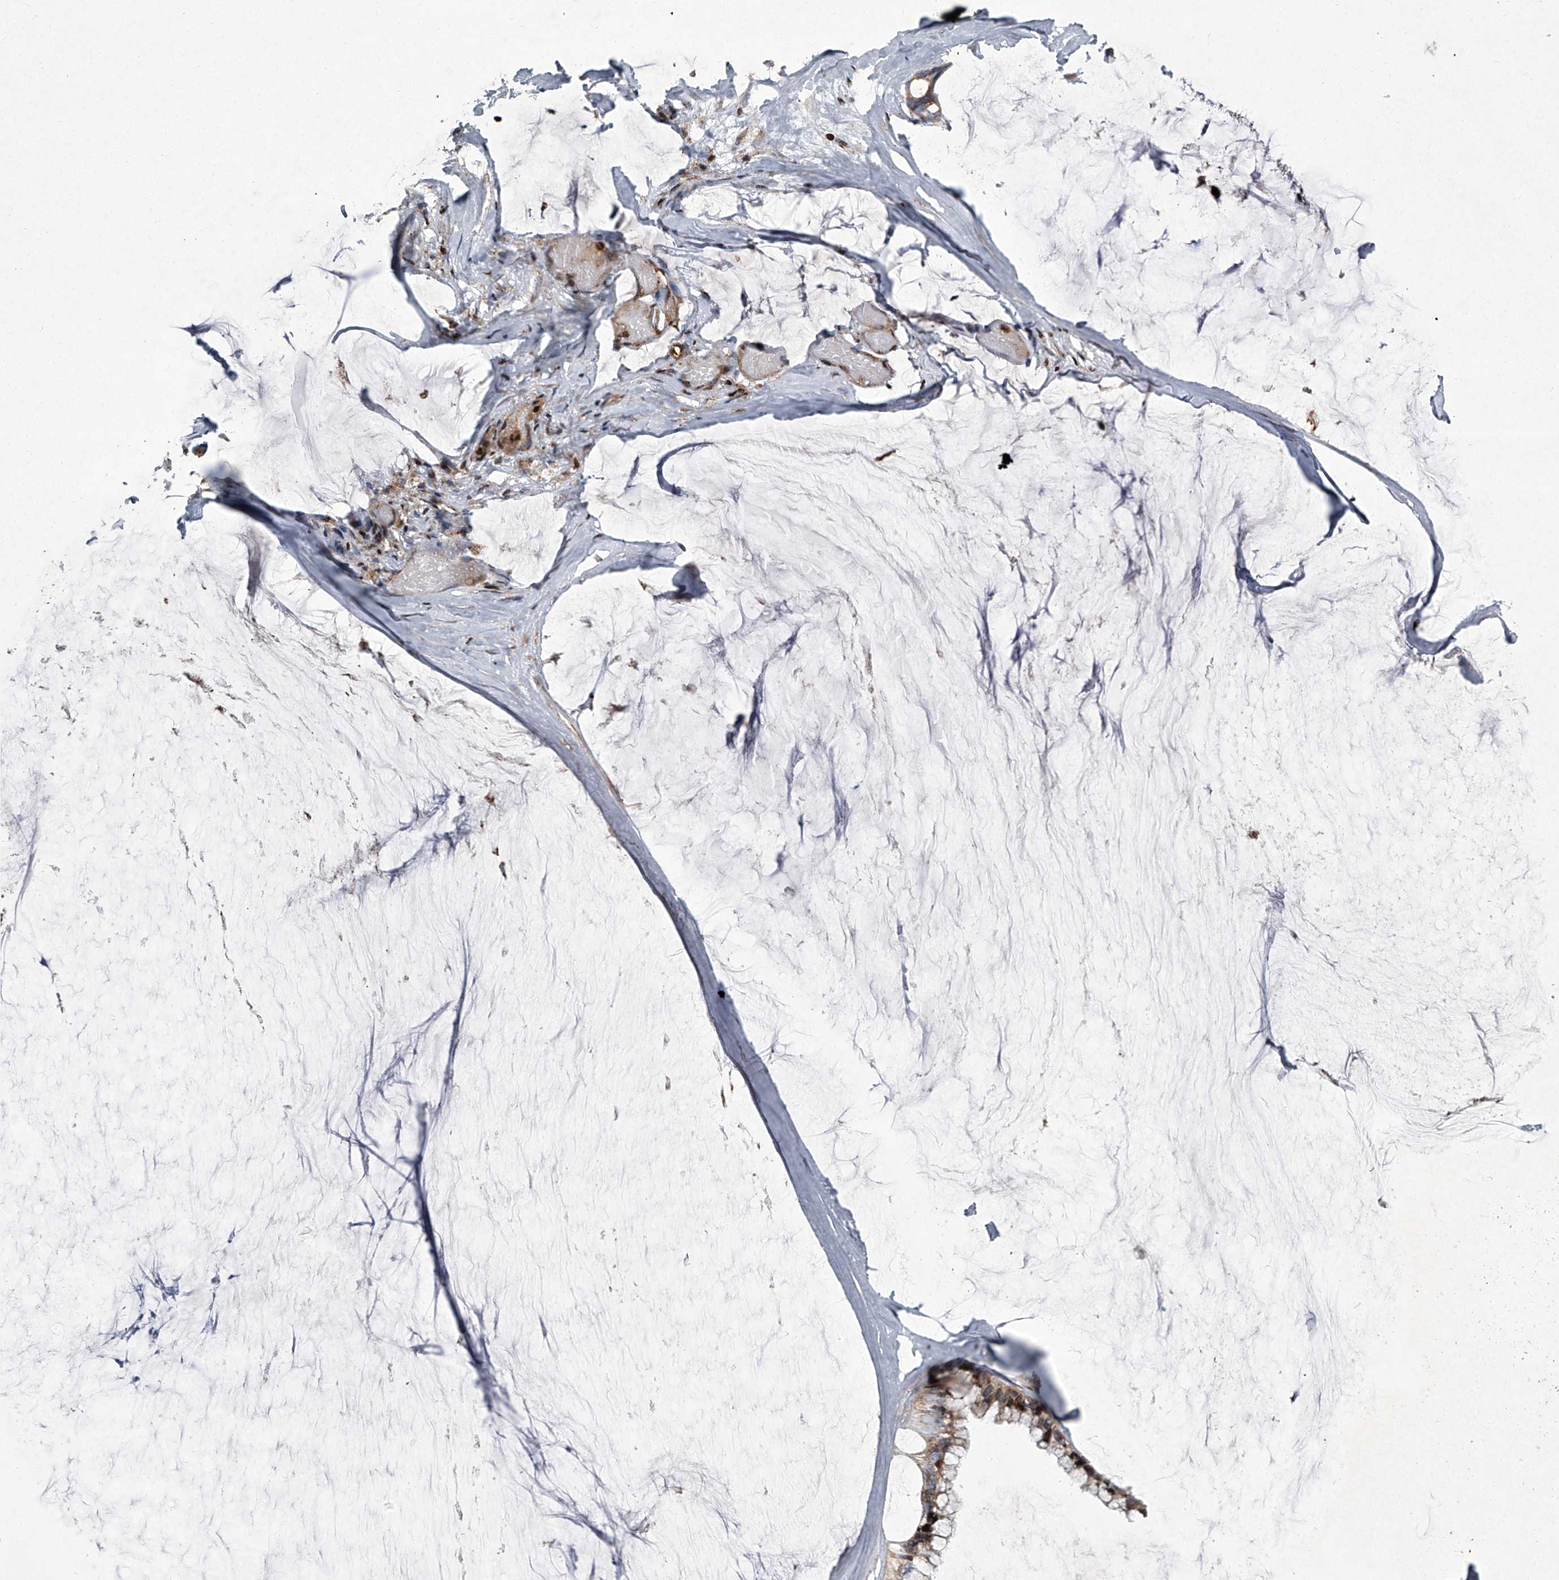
{"staining": {"intensity": "moderate", "quantity": ">75%", "location": "cytoplasmic/membranous,nuclear"}, "tissue": "ovarian cancer", "cell_type": "Tumor cells", "image_type": "cancer", "snomed": [{"axis": "morphology", "description": "Cystadenocarcinoma, mucinous, NOS"}, {"axis": "topography", "description": "Ovary"}], "caption": "A high-resolution image shows immunohistochemistry staining of mucinous cystadenocarcinoma (ovarian), which displays moderate cytoplasmic/membranous and nuclear staining in about >75% of tumor cells.", "gene": "STRADA", "patient": {"sex": "female", "age": 39}}